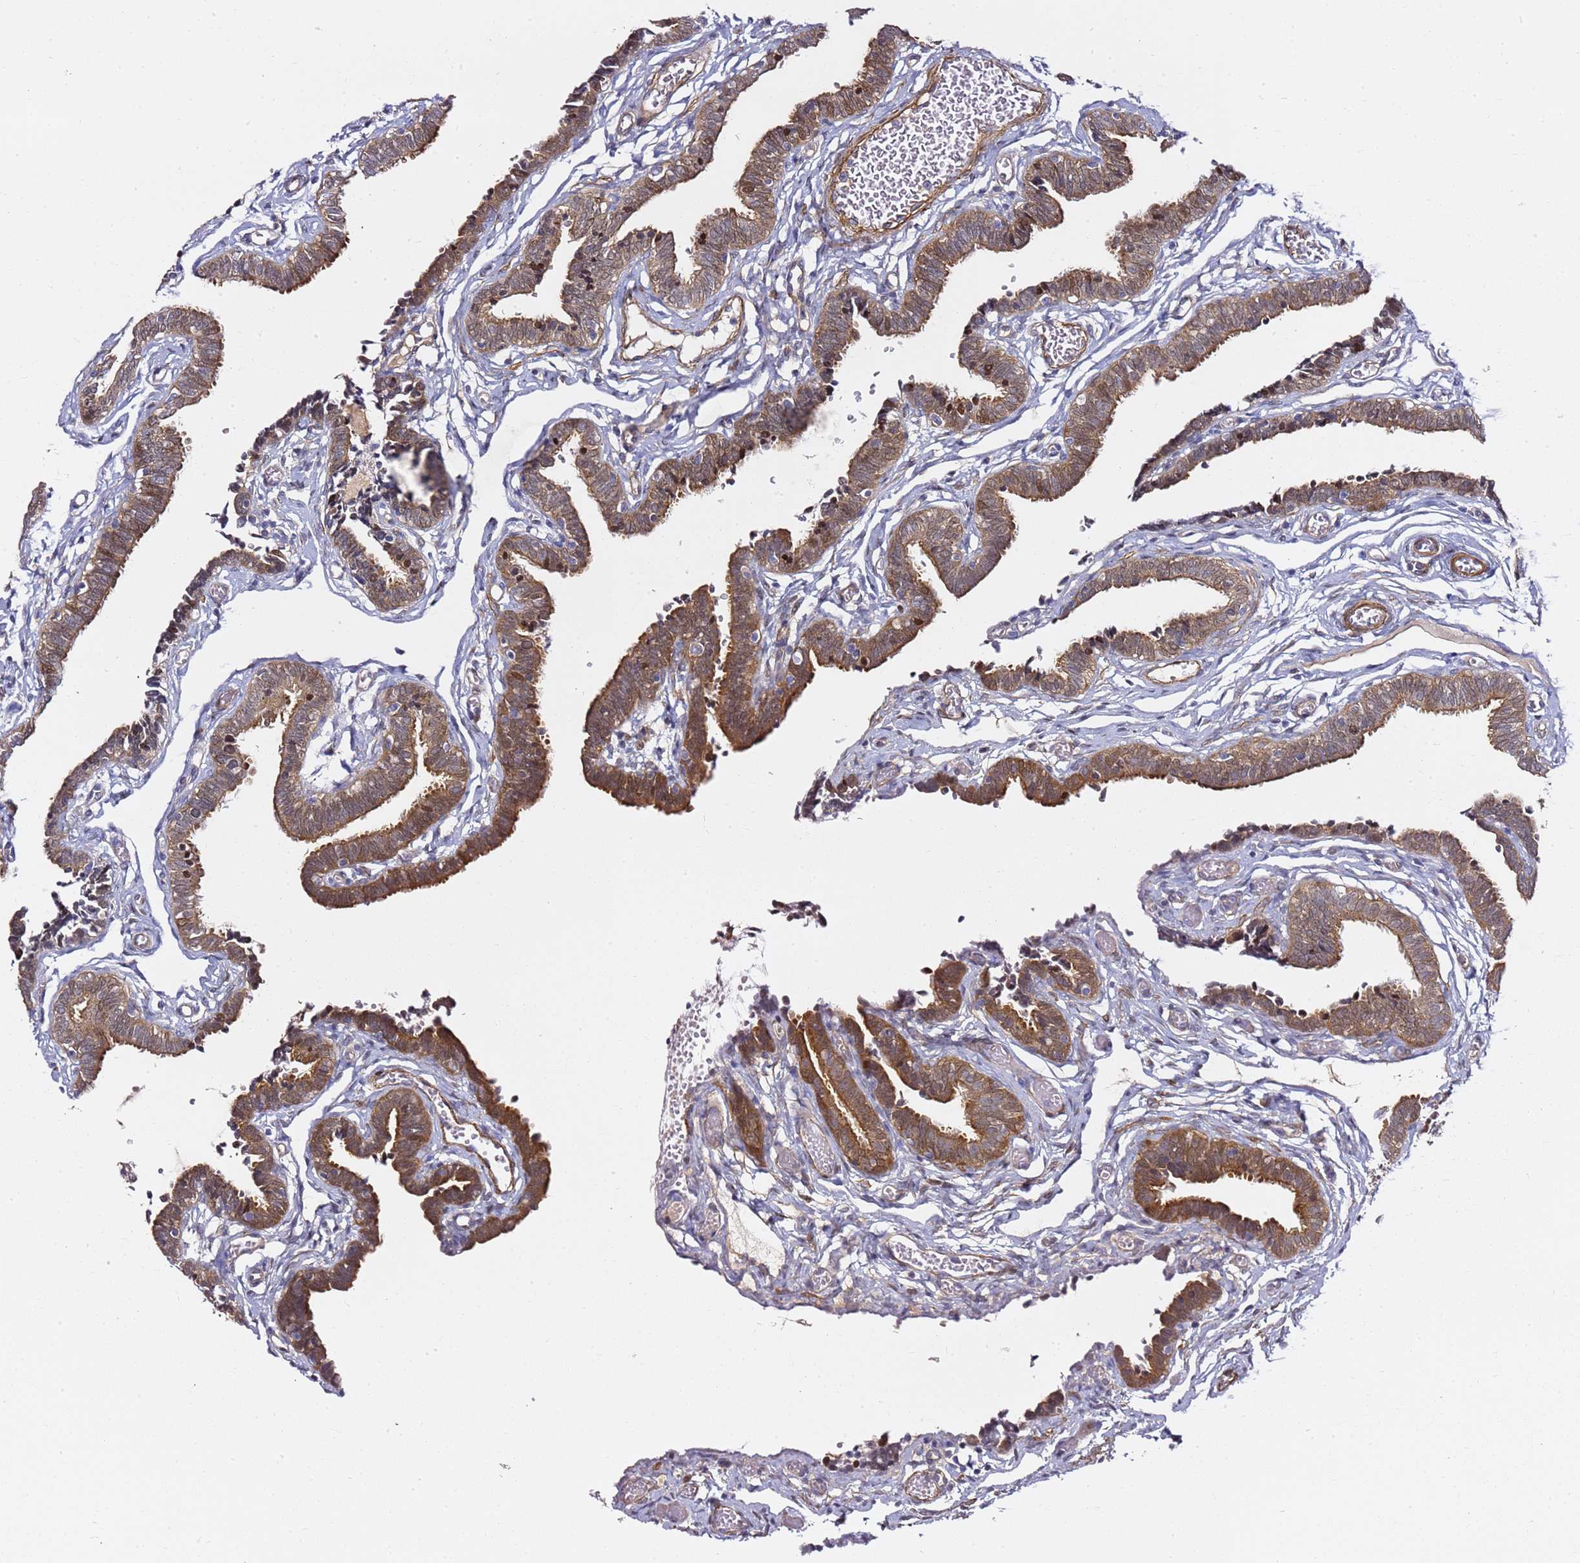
{"staining": {"intensity": "moderate", "quantity": ">75%", "location": "cytoplasmic/membranous"}, "tissue": "fallopian tube", "cell_type": "Glandular cells", "image_type": "normal", "snomed": [{"axis": "morphology", "description": "Normal tissue, NOS"}, {"axis": "topography", "description": "Fallopian tube"}, {"axis": "topography", "description": "Ovary"}], "caption": "Immunohistochemistry micrograph of unremarkable fallopian tube: human fallopian tube stained using IHC shows medium levels of moderate protein expression localized specifically in the cytoplasmic/membranous of glandular cells, appearing as a cytoplasmic/membranous brown color.", "gene": "EPS8L1", "patient": {"sex": "female", "age": 23}}